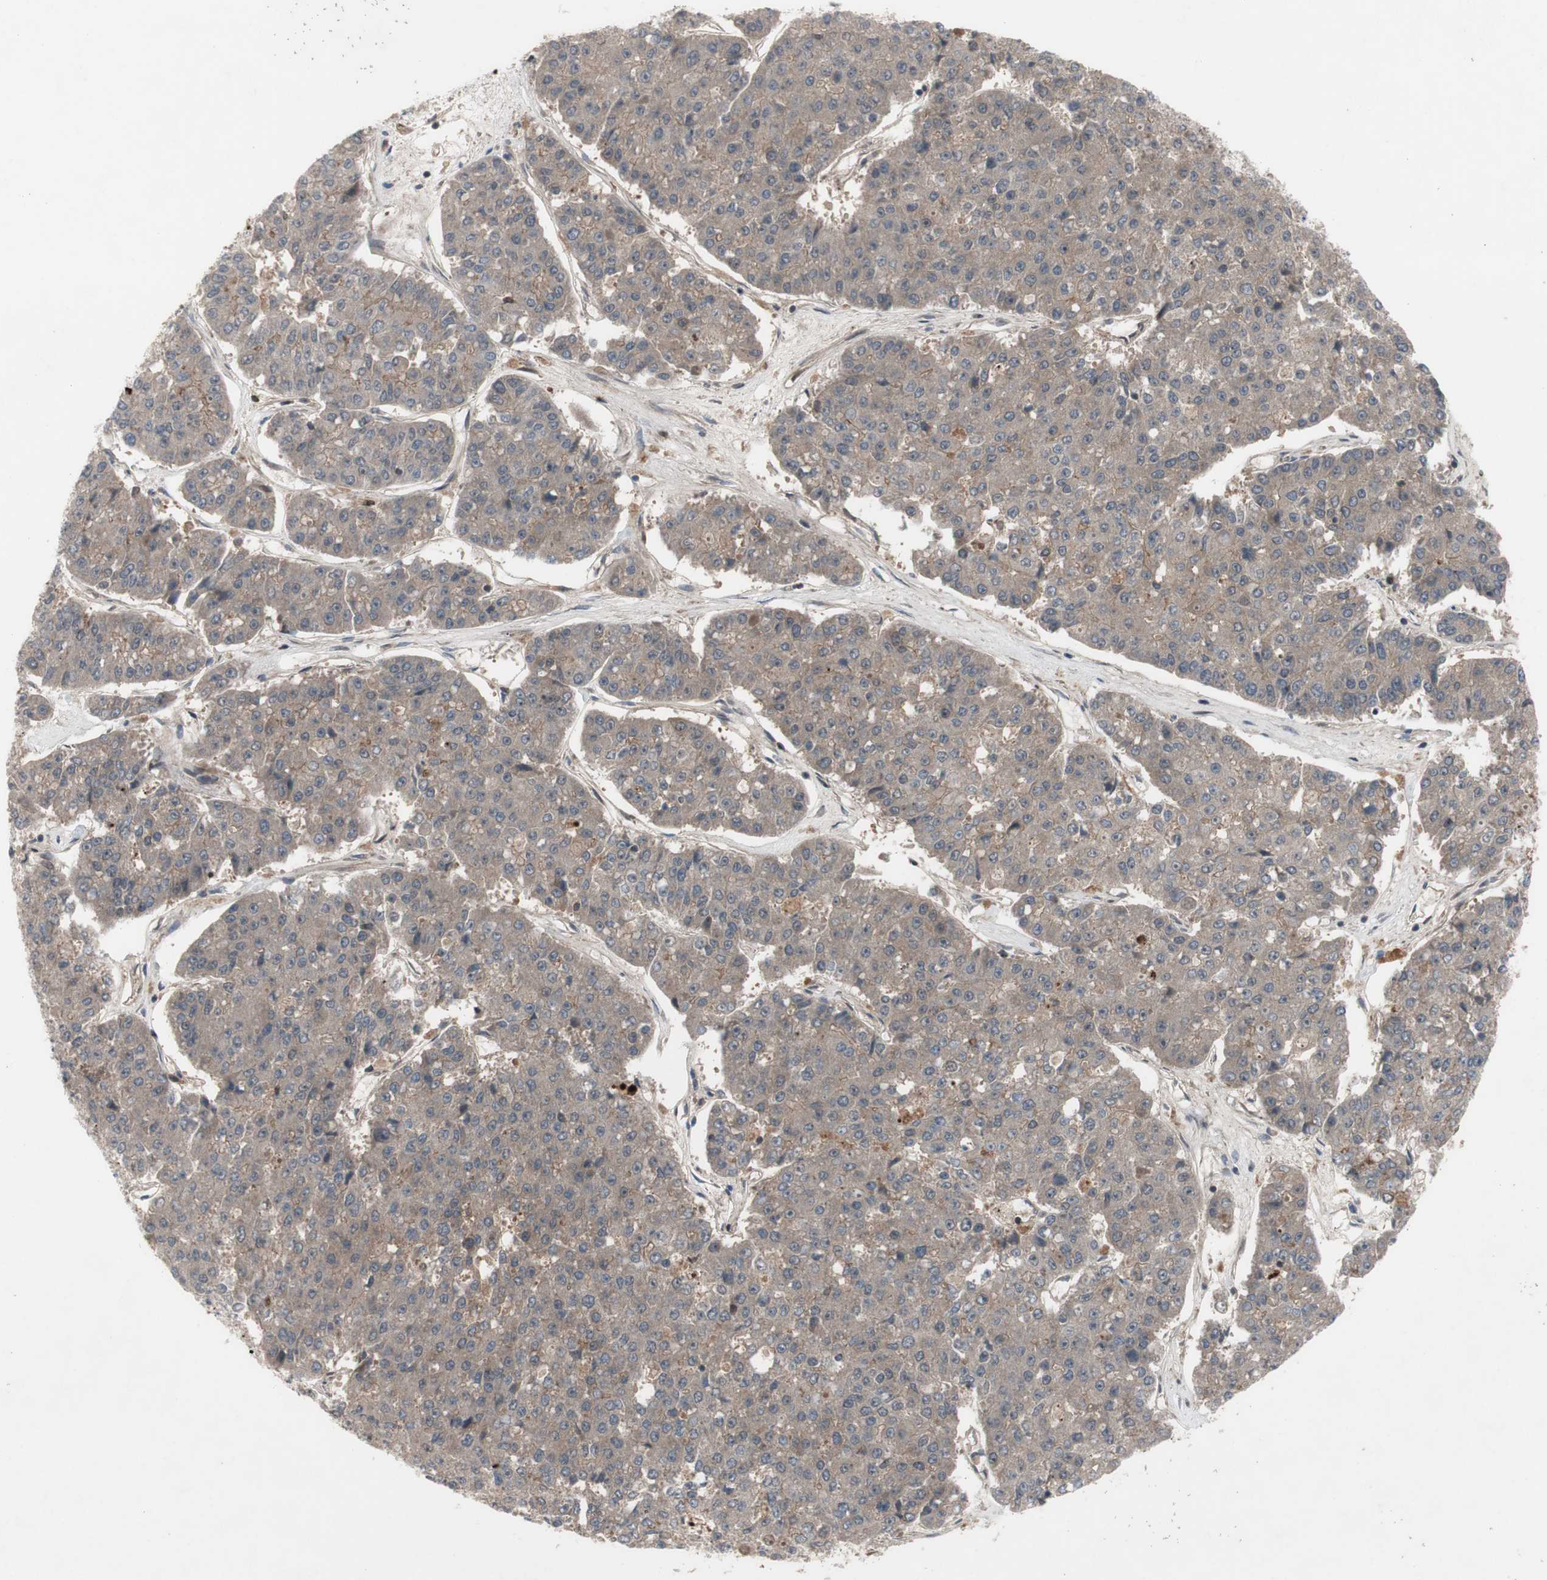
{"staining": {"intensity": "weak", "quantity": ">75%", "location": "cytoplasmic/membranous"}, "tissue": "pancreatic cancer", "cell_type": "Tumor cells", "image_type": "cancer", "snomed": [{"axis": "morphology", "description": "Adenocarcinoma, NOS"}, {"axis": "topography", "description": "Pancreas"}], "caption": "A brown stain highlights weak cytoplasmic/membranous staining of a protein in pancreatic cancer tumor cells.", "gene": "OAZ1", "patient": {"sex": "male", "age": 50}}